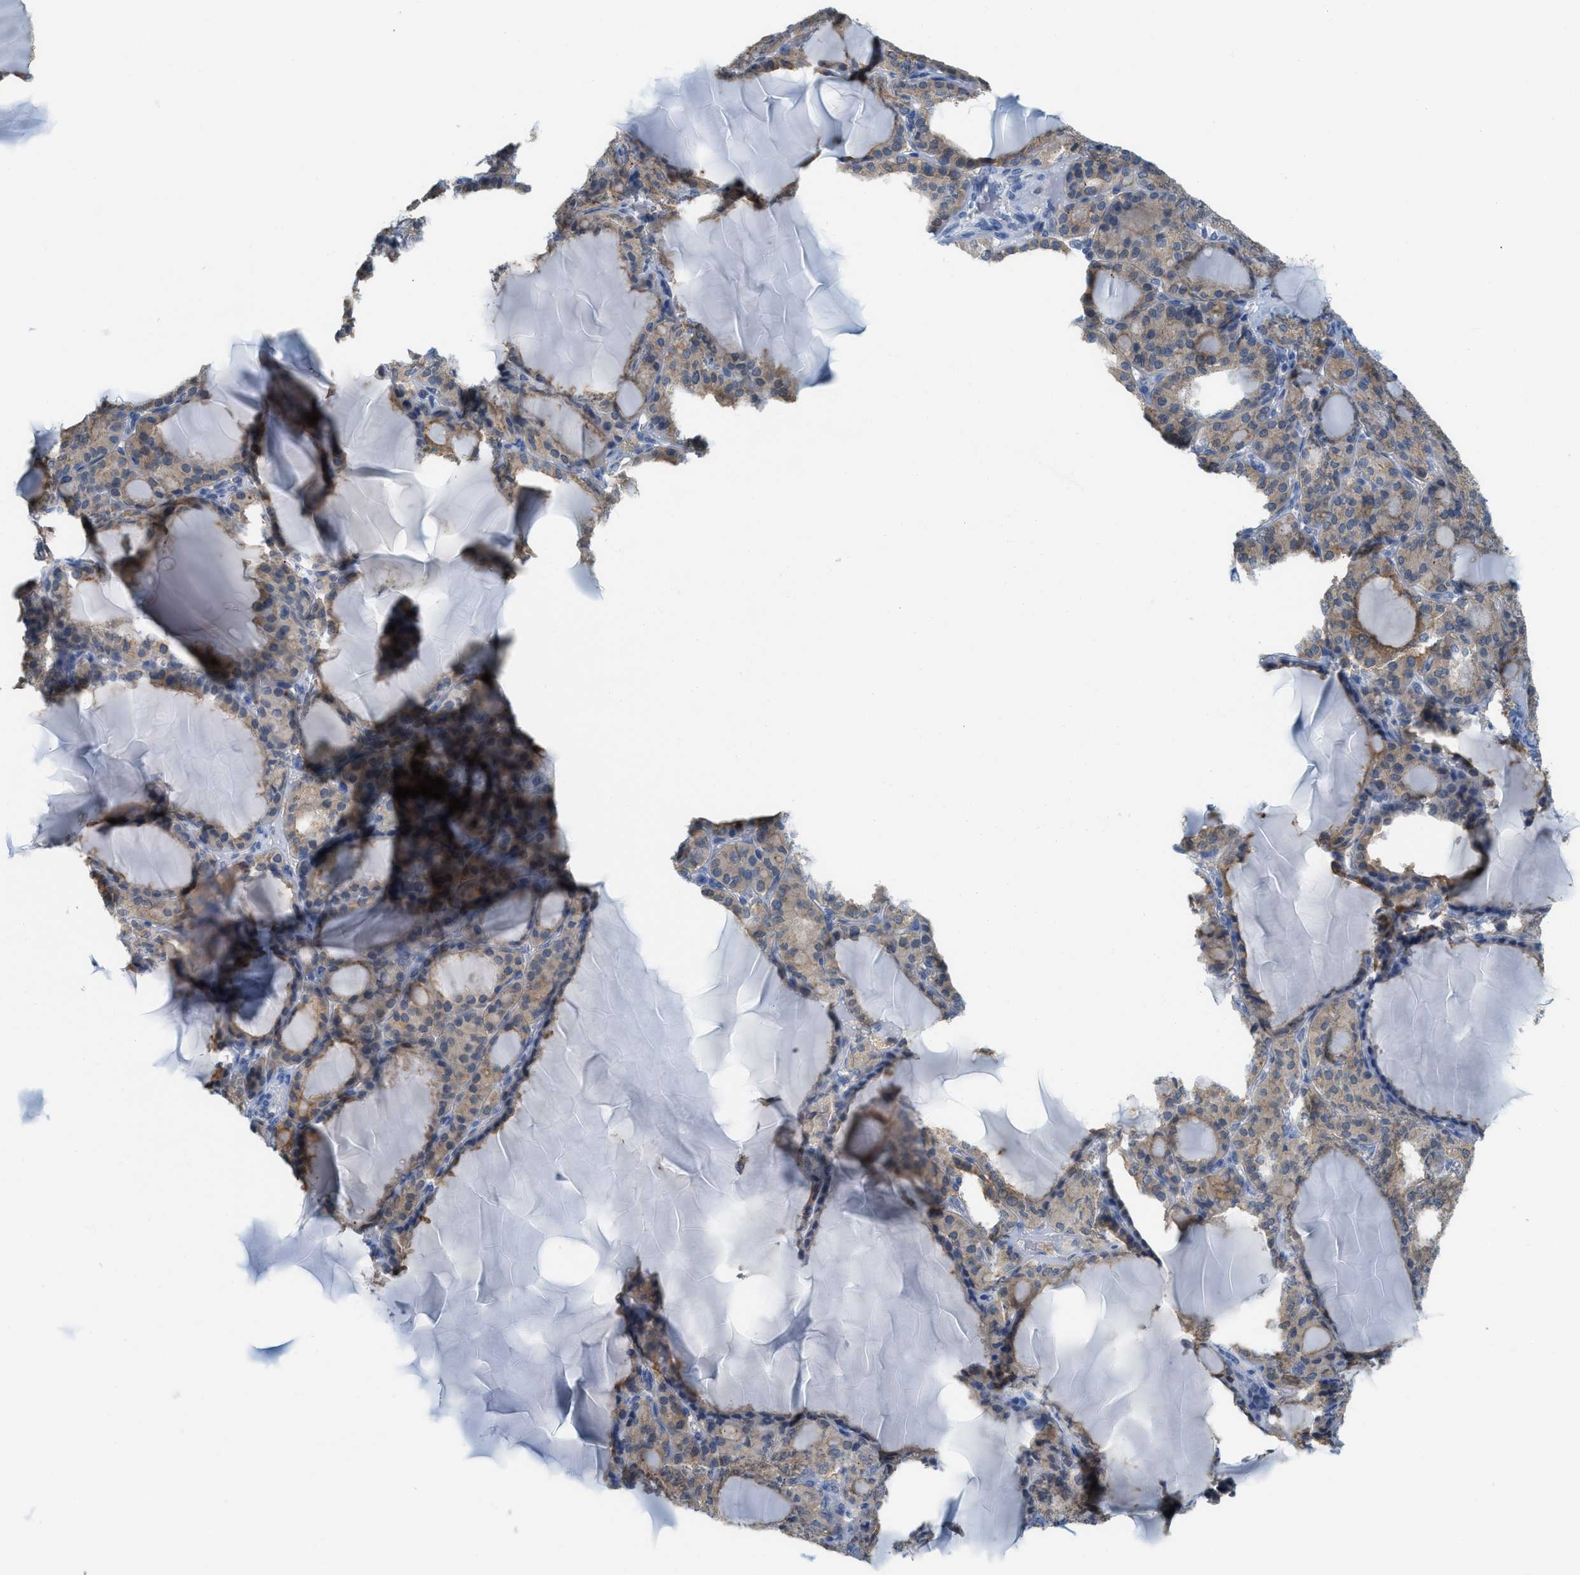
{"staining": {"intensity": "weak", "quantity": ">75%", "location": "cytoplasmic/membranous"}, "tissue": "thyroid gland", "cell_type": "Glandular cells", "image_type": "normal", "snomed": [{"axis": "morphology", "description": "Normal tissue, NOS"}, {"axis": "topography", "description": "Thyroid gland"}], "caption": "There is low levels of weak cytoplasmic/membranous staining in glandular cells of normal thyroid gland, as demonstrated by immunohistochemical staining (brown color).", "gene": "CSTB", "patient": {"sex": "female", "age": 28}}